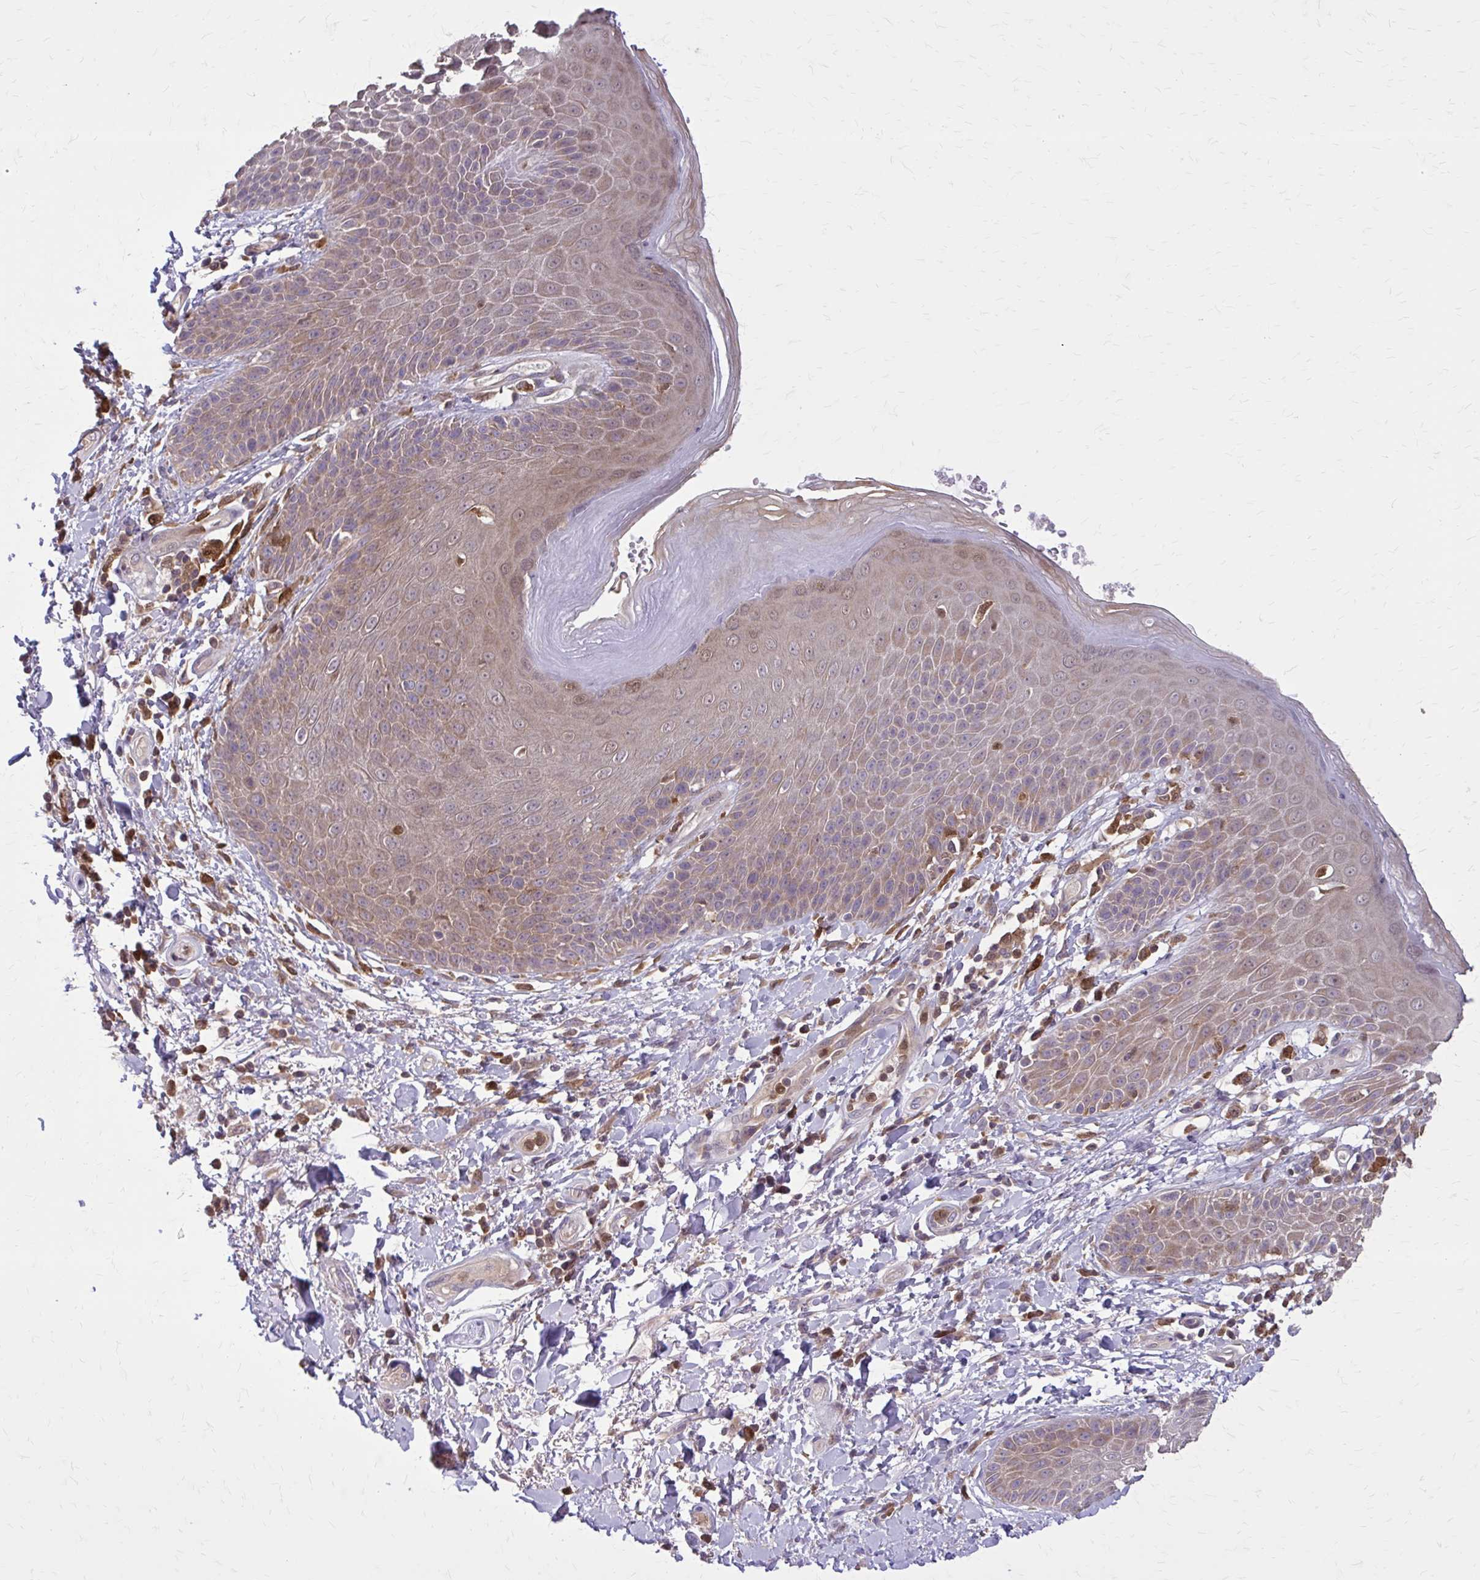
{"staining": {"intensity": "moderate", "quantity": "25%-75%", "location": "cytoplasmic/membranous,nuclear"}, "tissue": "skin", "cell_type": "Epidermal cells", "image_type": "normal", "snomed": [{"axis": "morphology", "description": "Normal tissue, NOS"}, {"axis": "topography", "description": "Anal"}, {"axis": "topography", "description": "Peripheral nerve tissue"}], "caption": "This photomicrograph reveals IHC staining of unremarkable human skin, with medium moderate cytoplasmic/membranous,nuclear staining in about 25%-75% of epidermal cells.", "gene": "NRBF2", "patient": {"sex": "male", "age": 51}}